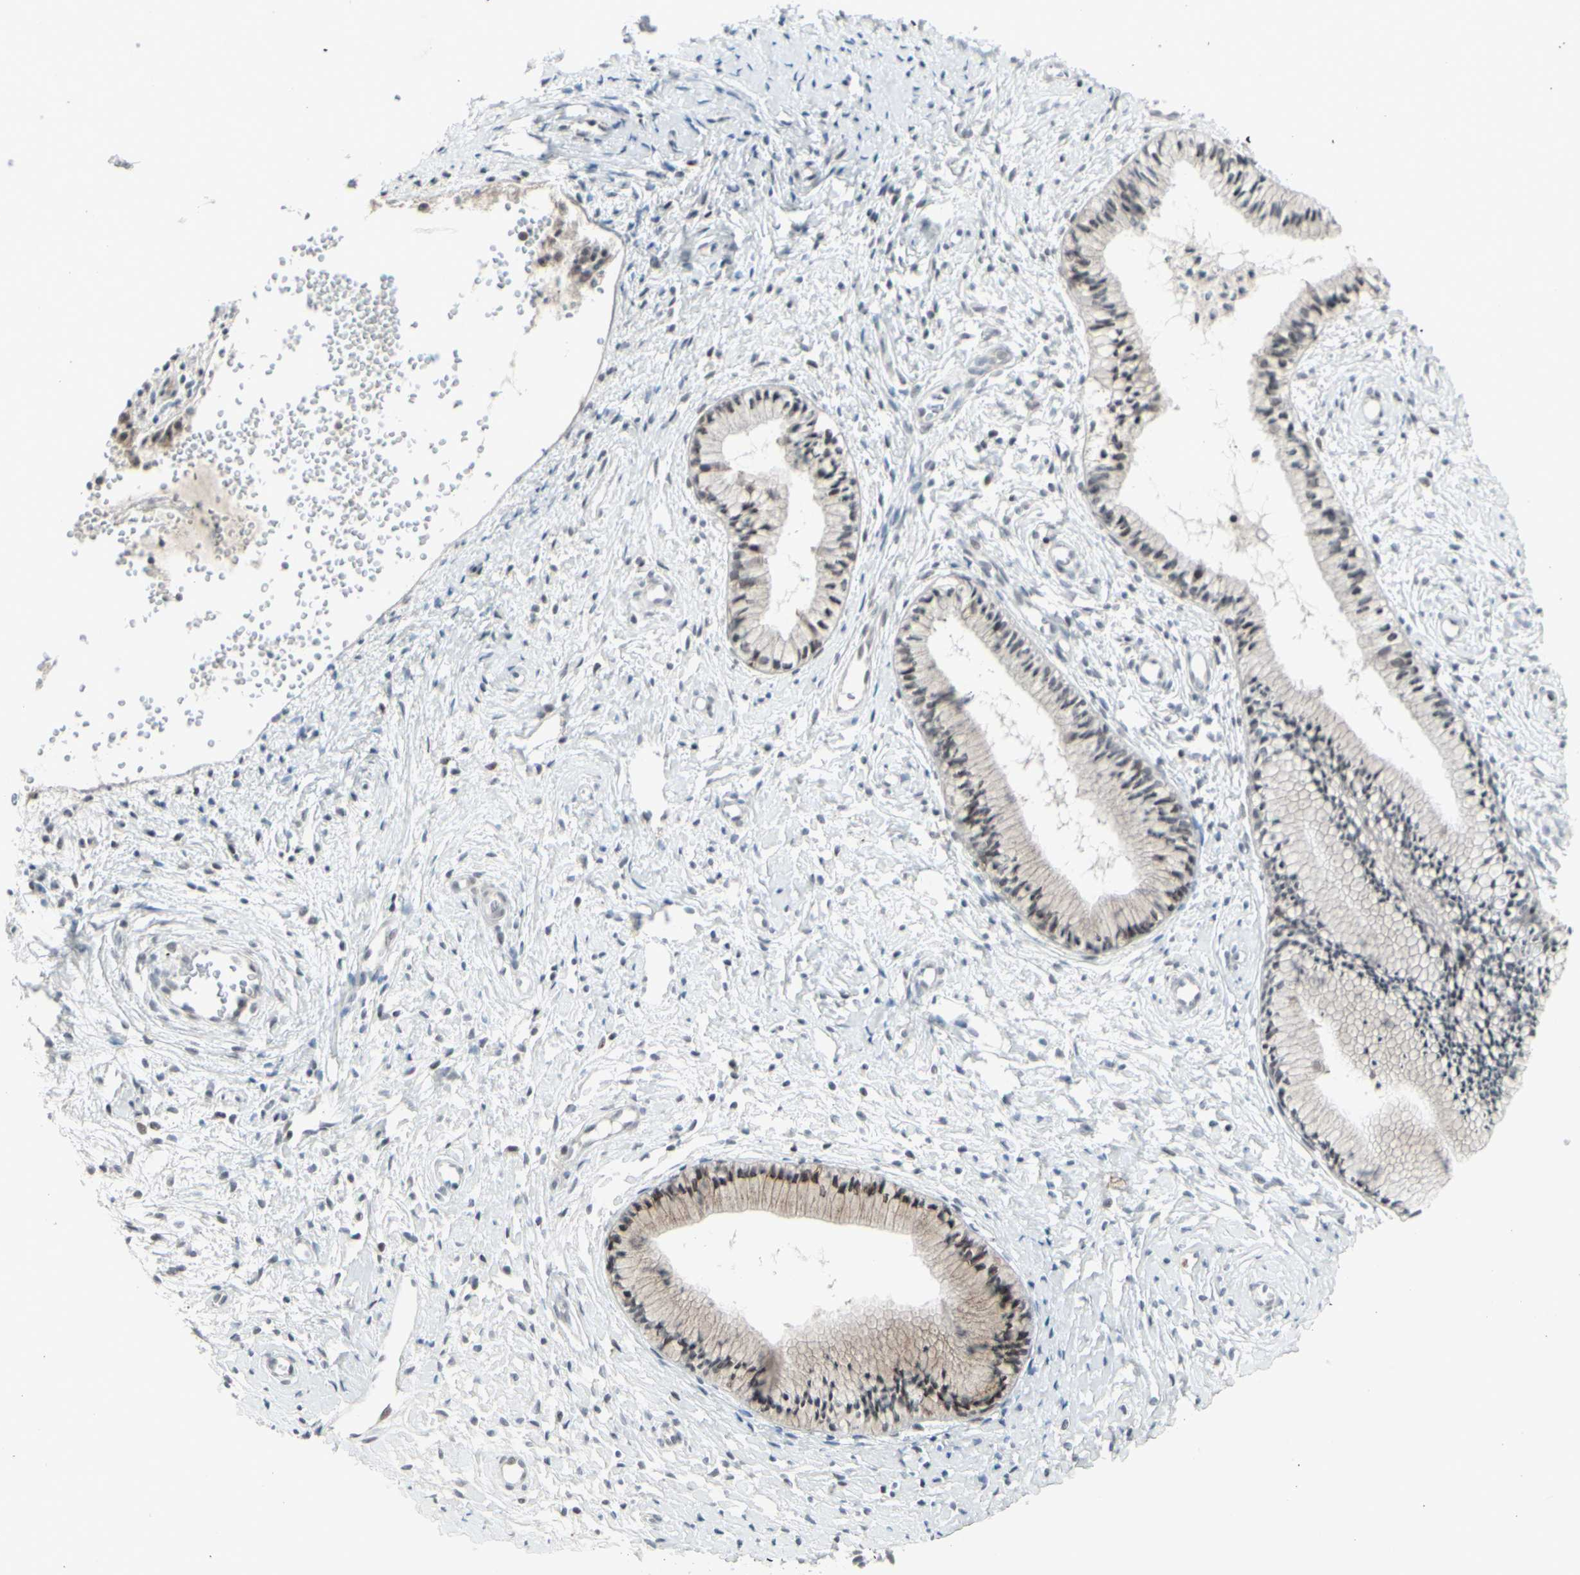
{"staining": {"intensity": "negative", "quantity": "none", "location": "none"}, "tissue": "cervix", "cell_type": "Glandular cells", "image_type": "normal", "snomed": [{"axis": "morphology", "description": "Normal tissue, NOS"}, {"axis": "topography", "description": "Cervix"}], "caption": "Immunohistochemistry (IHC) histopathology image of unremarkable human cervix stained for a protein (brown), which reveals no staining in glandular cells. The staining is performed using DAB brown chromogen with nuclei counter-stained in using hematoxylin.", "gene": "SAMSN1", "patient": {"sex": "female", "age": 46}}